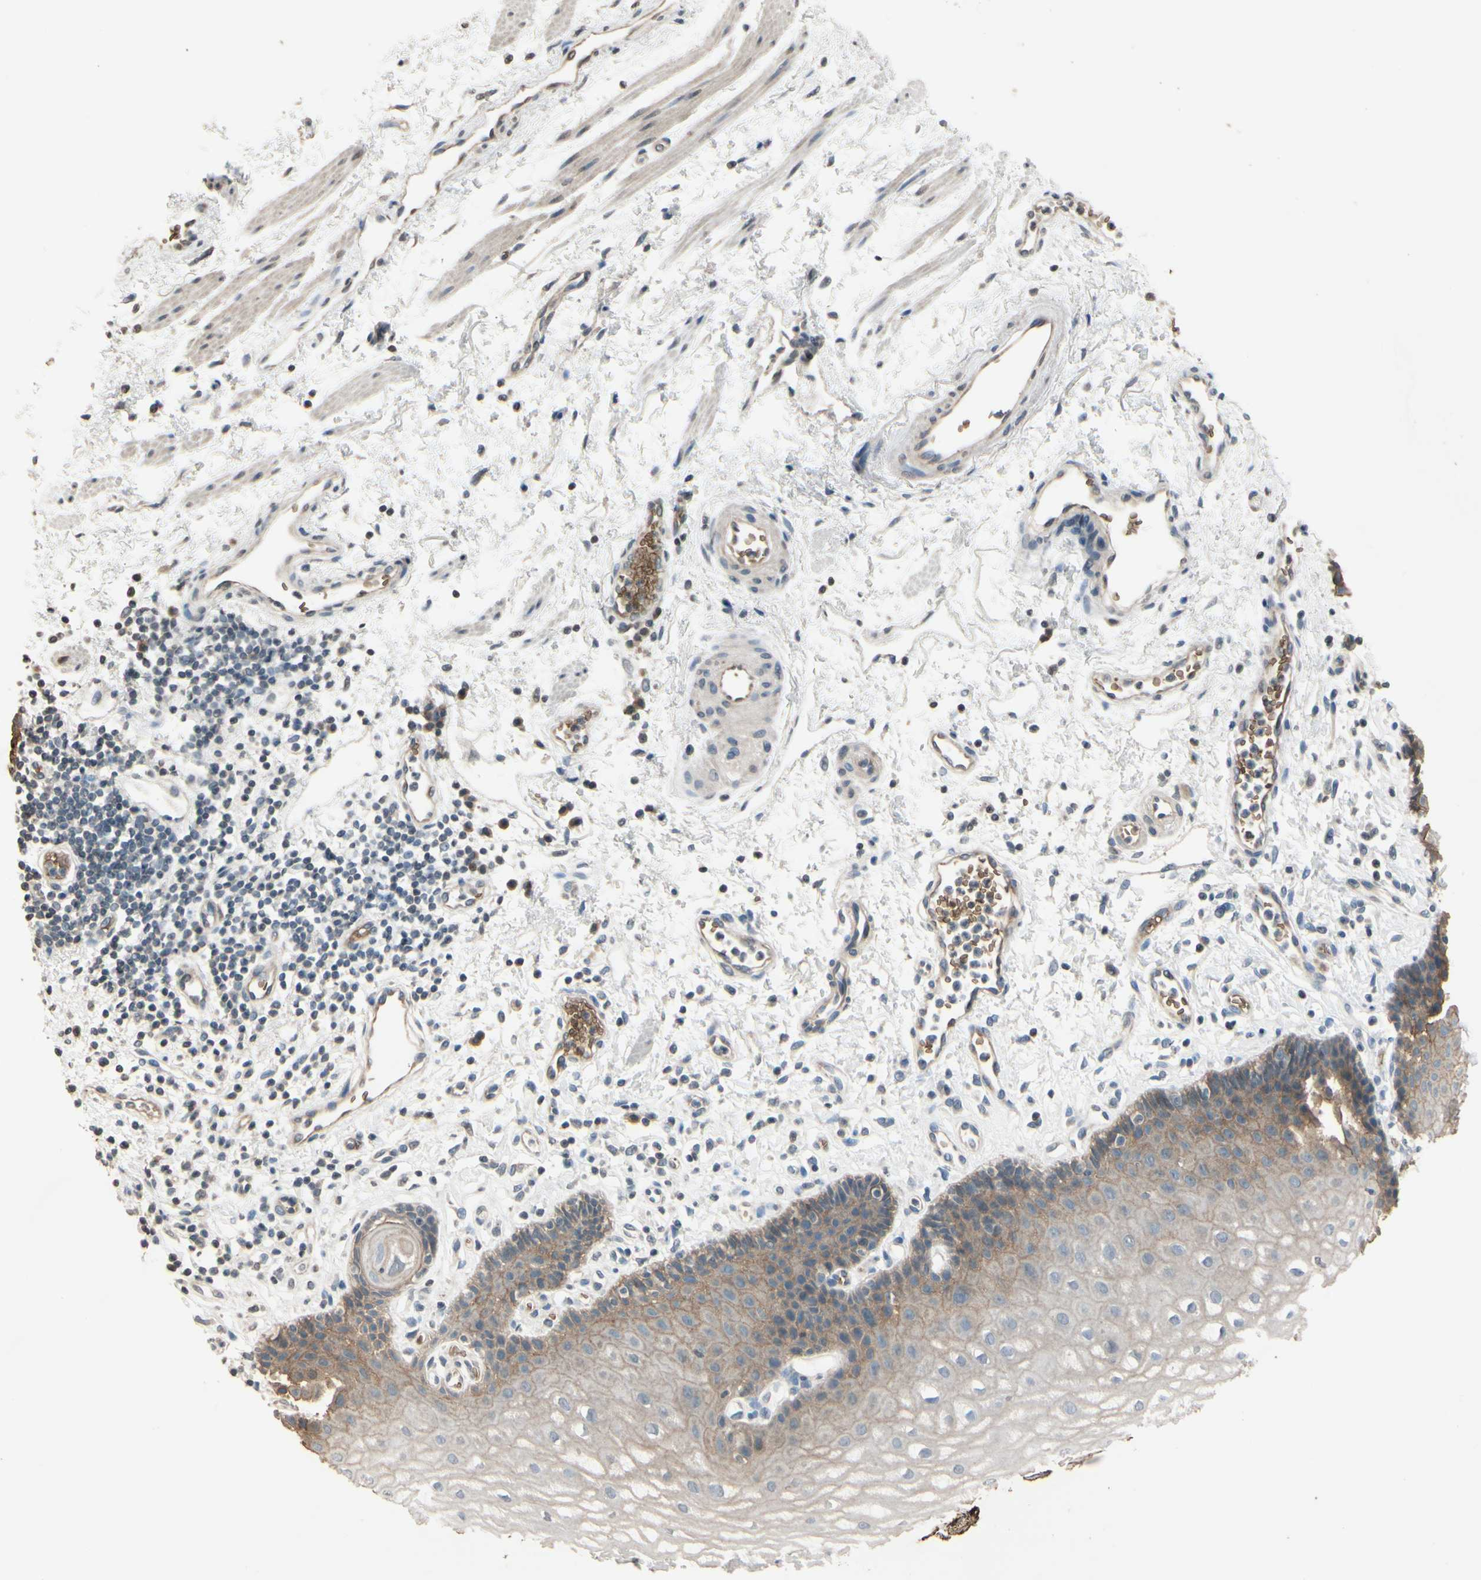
{"staining": {"intensity": "weak", "quantity": "25%-75%", "location": "cytoplasmic/membranous"}, "tissue": "esophagus", "cell_type": "Squamous epithelial cells", "image_type": "normal", "snomed": [{"axis": "morphology", "description": "Normal tissue, NOS"}, {"axis": "topography", "description": "Esophagus"}], "caption": "IHC micrograph of benign esophagus: human esophagus stained using immunohistochemistry (IHC) reveals low levels of weak protein expression localized specifically in the cytoplasmic/membranous of squamous epithelial cells, appearing as a cytoplasmic/membranous brown color.", "gene": "GYPC", "patient": {"sex": "male", "age": 54}}